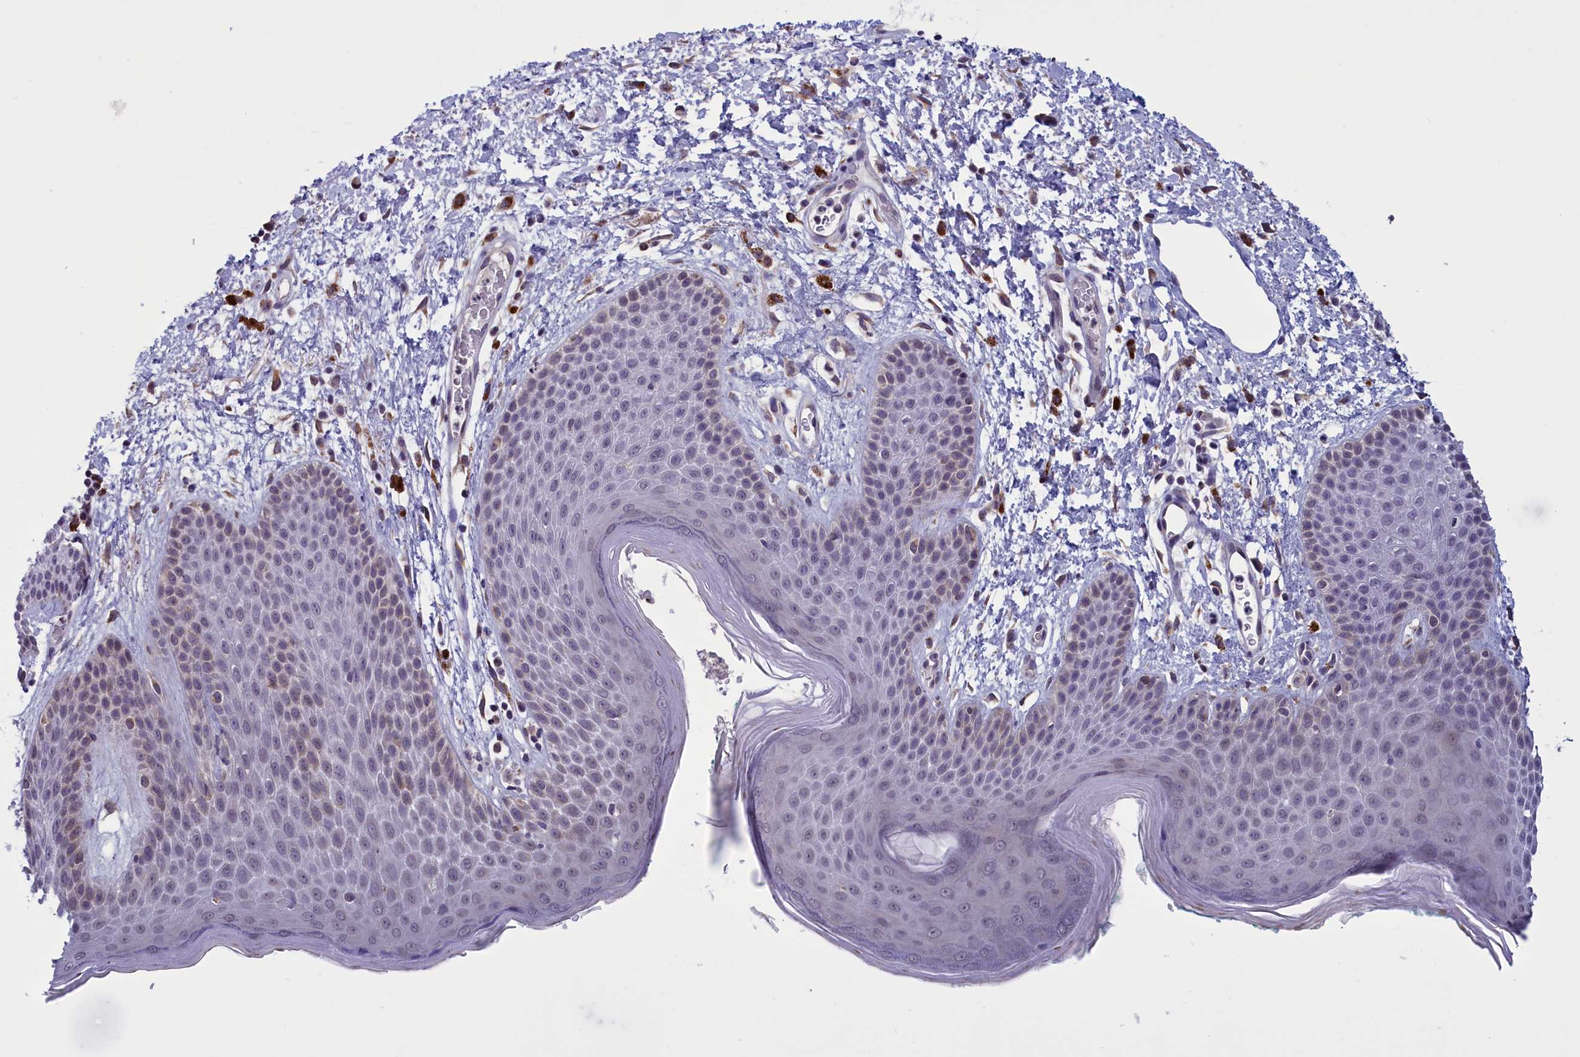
{"staining": {"intensity": "weak", "quantity": "25%-75%", "location": "nuclear"}, "tissue": "skin", "cell_type": "Epidermal cells", "image_type": "normal", "snomed": [{"axis": "morphology", "description": "Normal tissue, NOS"}, {"axis": "topography", "description": "Anal"}], "caption": "A brown stain shows weak nuclear staining of a protein in epidermal cells of unremarkable human skin. (DAB = brown stain, brightfield microscopy at high magnification).", "gene": "PARS2", "patient": {"sex": "male", "age": 74}}